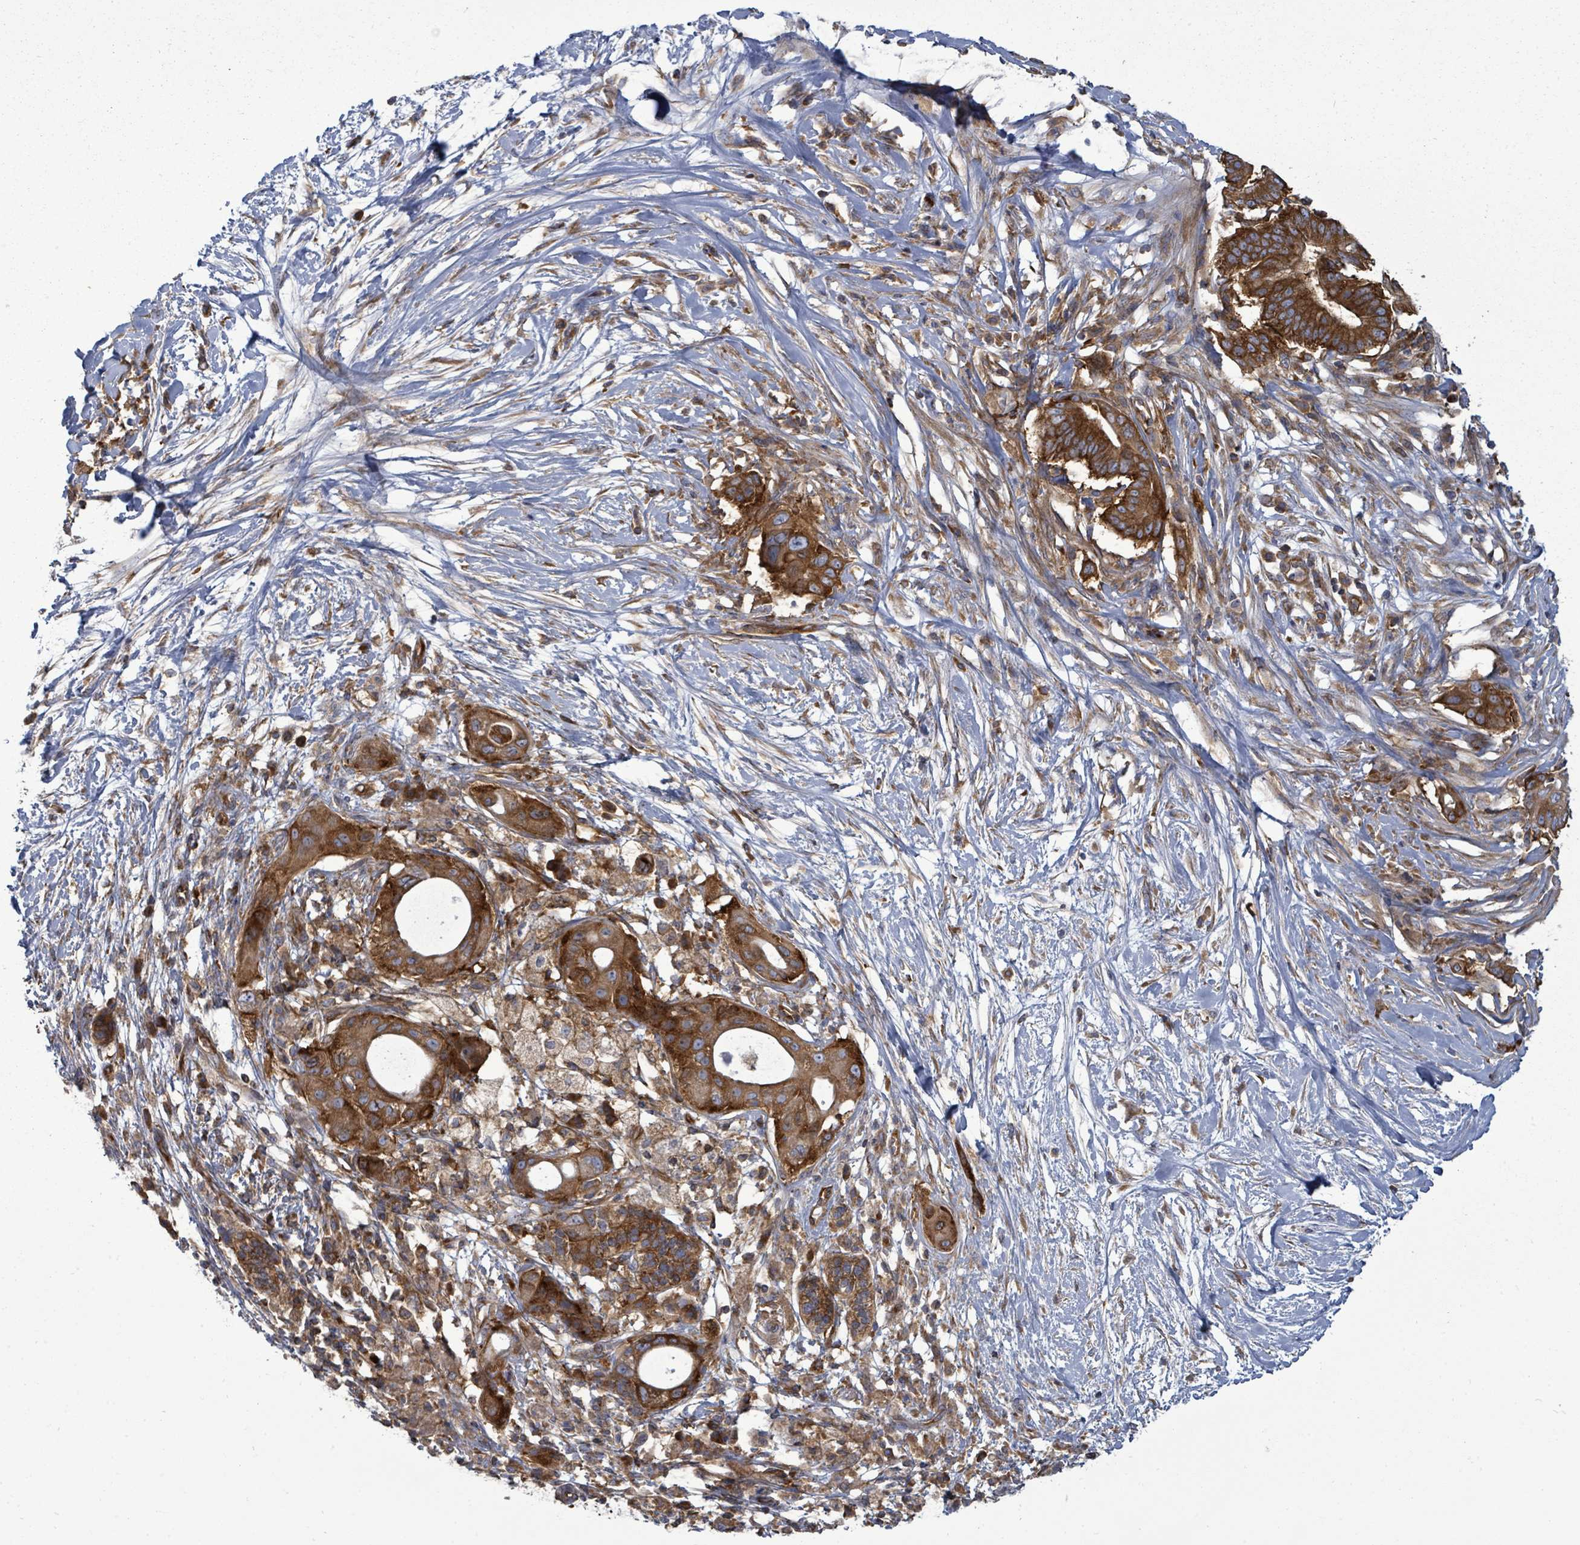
{"staining": {"intensity": "strong", "quantity": ">75%", "location": "cytoplasmic/membranous"}, "tissue": "pancreatic cancer", "cell_type": "Tumor cells", "image_type": "cancer", "snomed": [{"axis": "morphology", "description": "Adenocarcinoma, NOS"}, {"axis": "topography", "description": "Pancreas"}], "caption": "Human pancreatic cancer stained for a protein (brown) shows strong cytoplasmic/membranous positive expression in about >75% of tumor cells.", "gene": "EIF3C", "patient": {"sex": "male", "age": 68}}